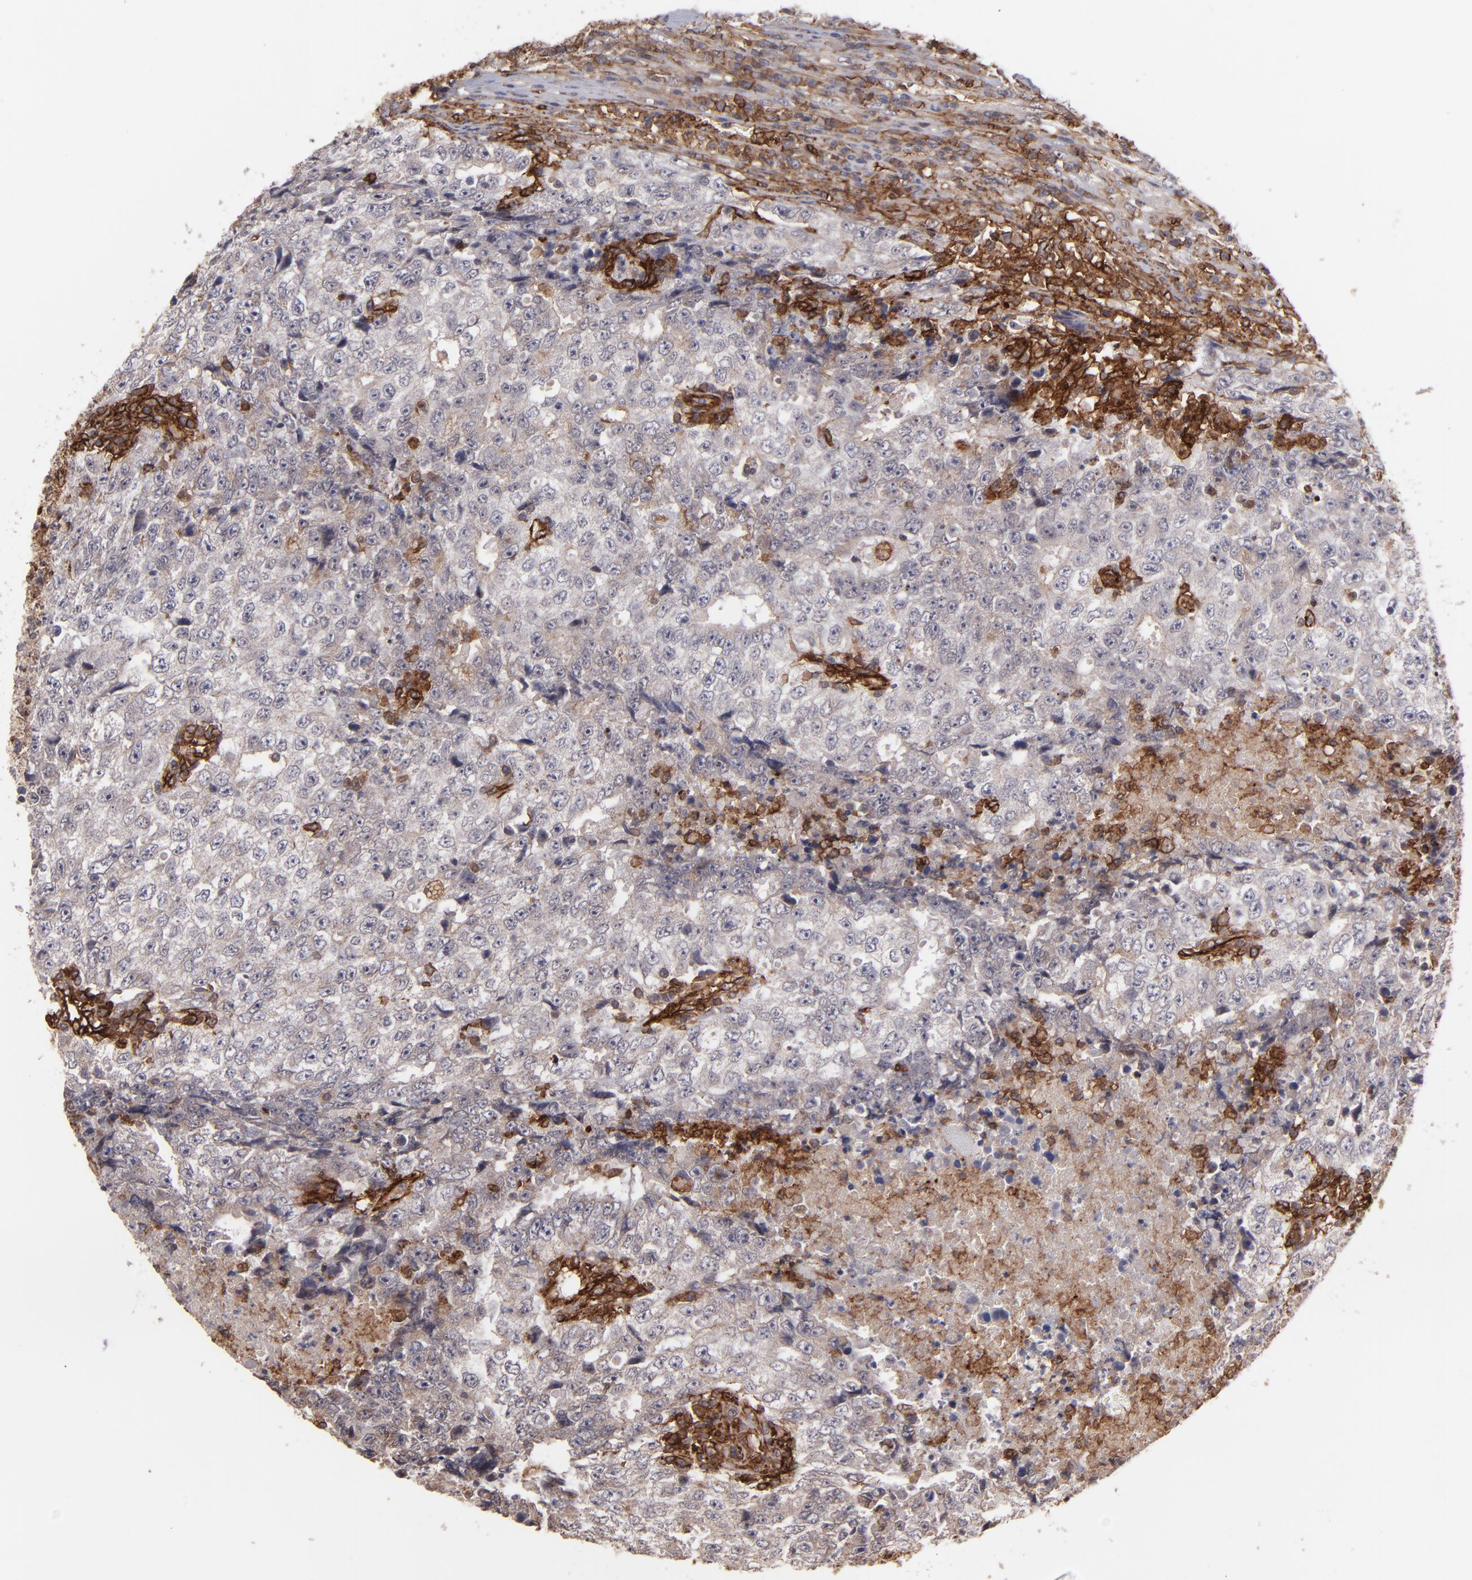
{"staining": {"intensity": "moderate", "quantity": ">75%", "location": "cytoplasmic/membranous"}, "tissue": "testis cancer", "cell_type": "Tumor cells", "image_type": "cancer", "snomed": [{"axis": "morphology", "description": "Necrosis, NOS"}, {"axis": "morphology", "description": "Carcinoma, Embryonal, NOS"}, {"axis": "topography", "description": "Testis"}], "caption": "The immunohistochemical stain highlights moderate cytoplasmic/membranous staining in tumor cells of embryonal carcinoma (testis) tissue. (Brightfield microscopy of DAB IHC at high magnification).", "gene": "ICAM1", "patient": {"sex": "male", "age": 19}}